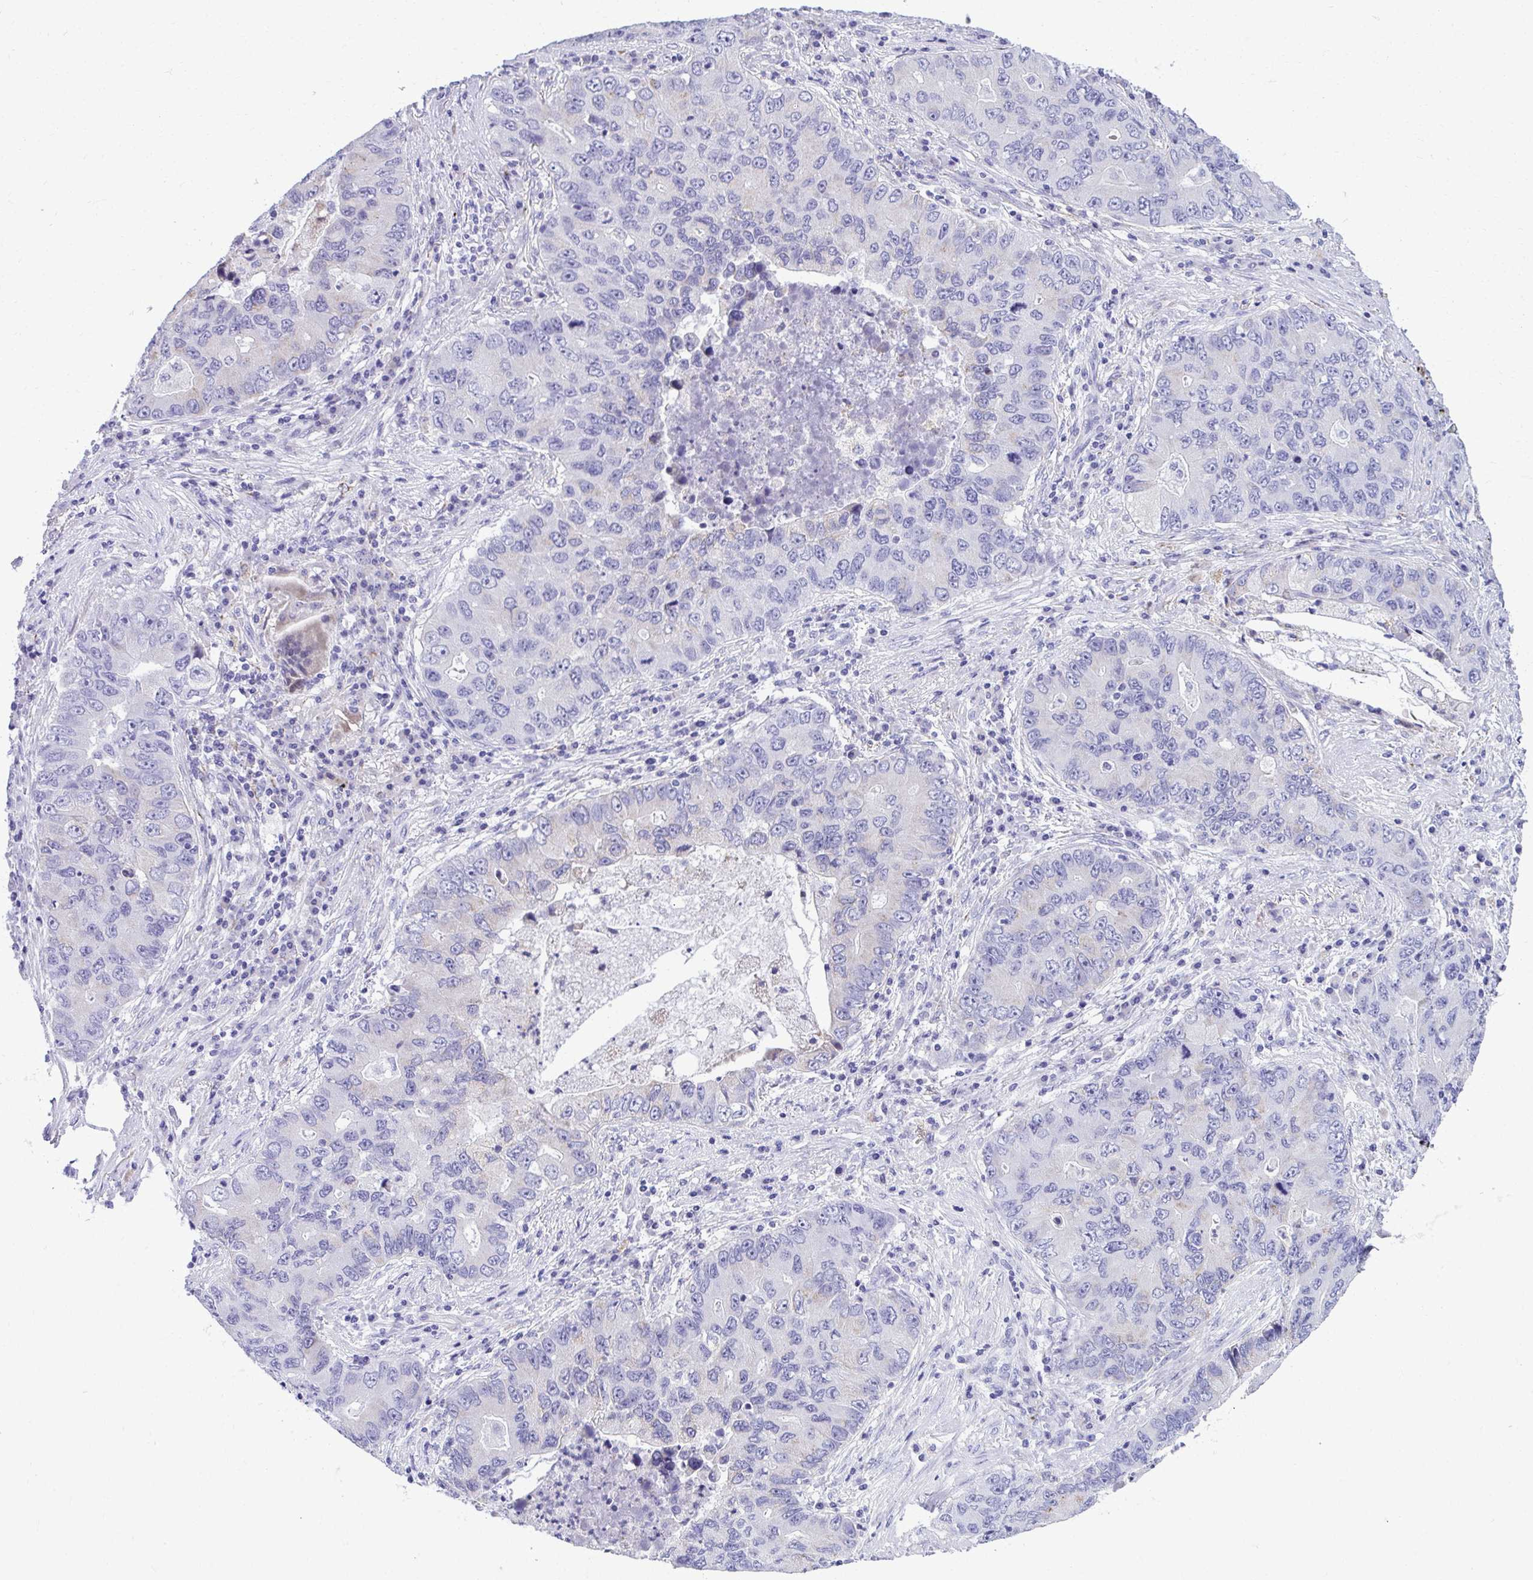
{"staining": {"intensity": "negative", "quantity": "none", "location": "none"}, "tissue": "lung cancer", "cell_type": "Tumor cells", "image_type": "cancer", "snomed": [{"axis": "morphology", "description": "Adenocarcinoma, NOS"}, {"axis": "morphology", "description": "Adenocarcinoma, metastatic, NOS"}, {"axis": "topography", "description": "Lymph node"}, {"axis": "topography", "description": "Lung"}], "caption": "The photomicrograph reveals no significant staining in tumor cells of lung adenocarcinoma.", "gene": "AIG1", "patient": {"sex": "female", "age": 54}}